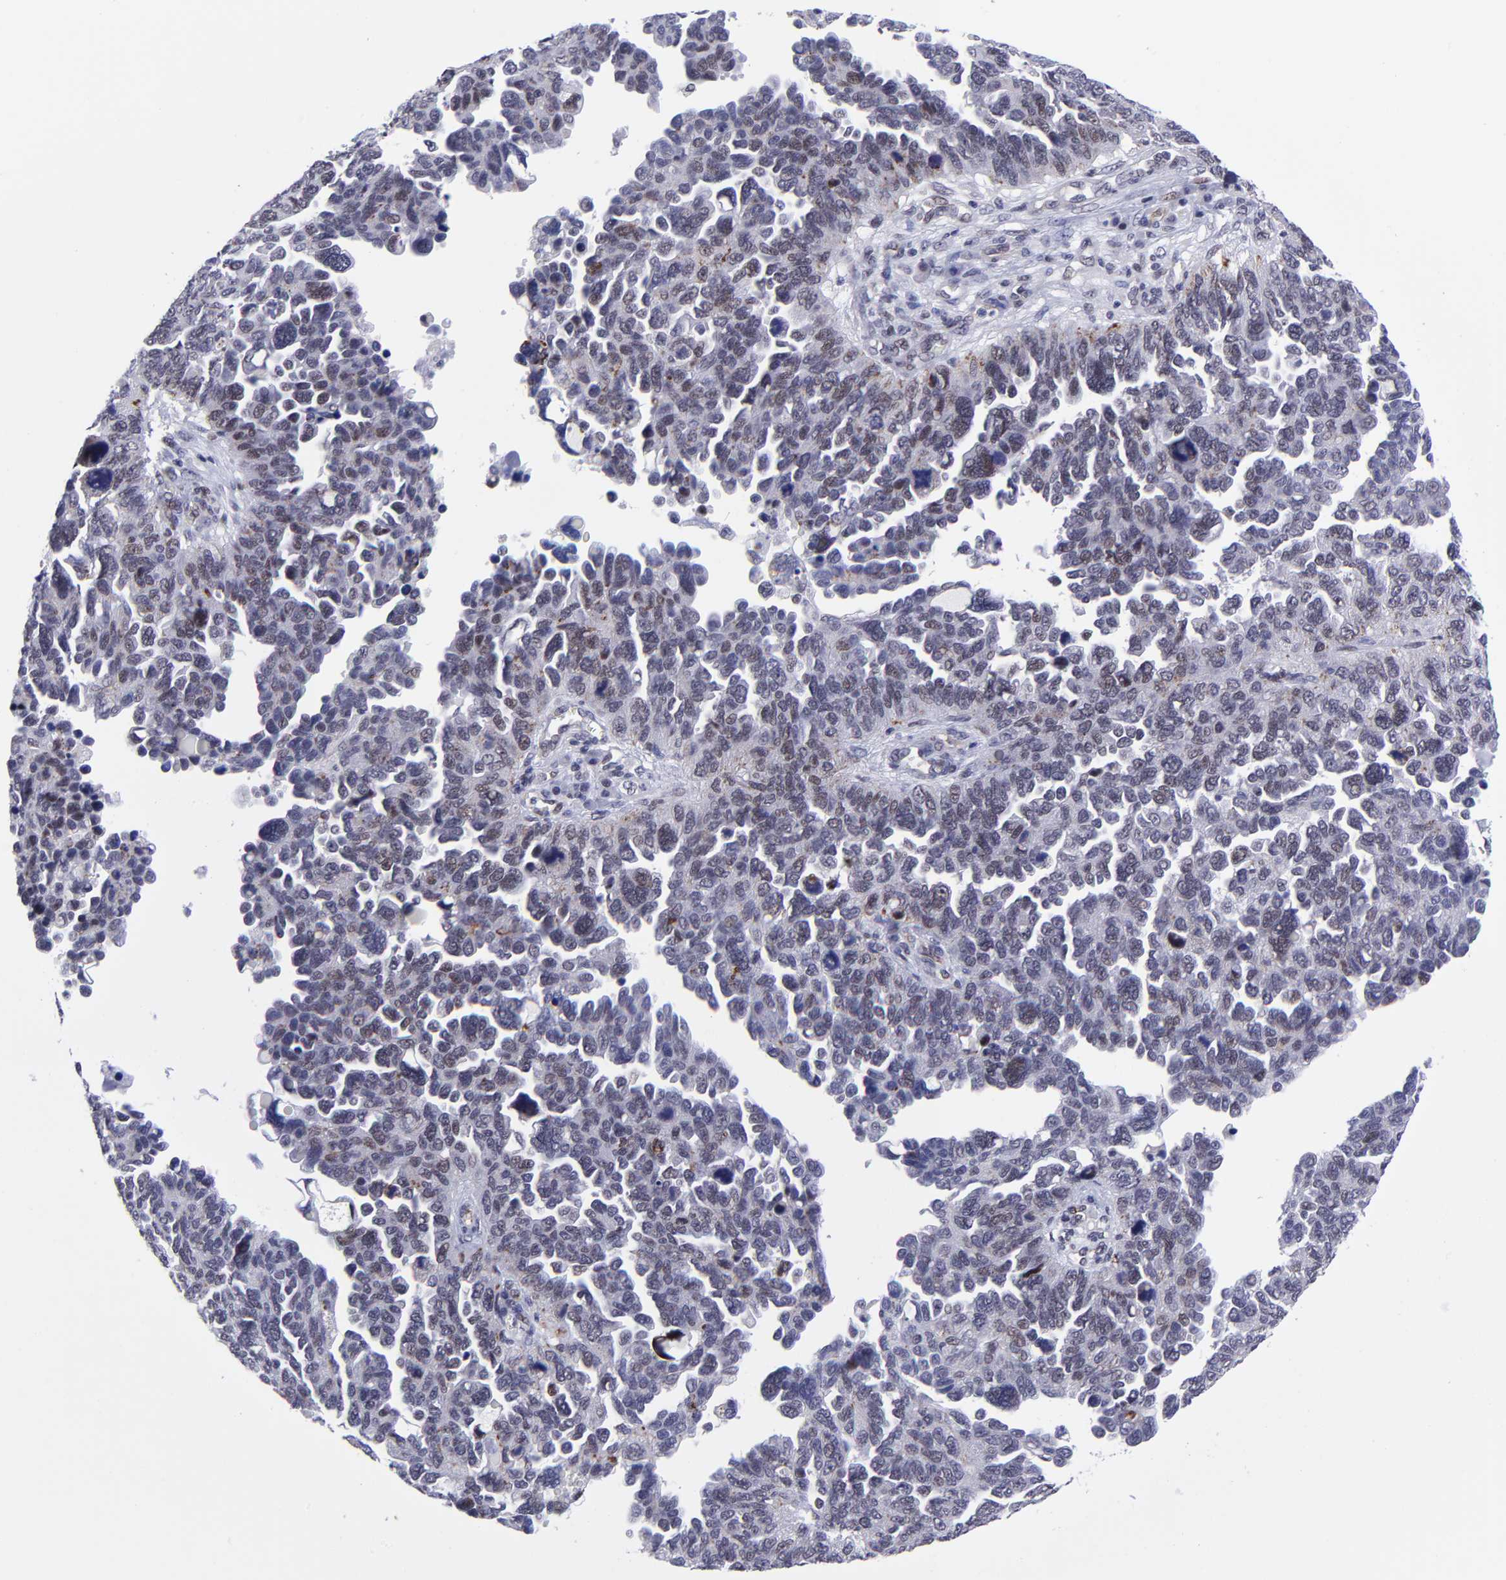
{"staining": {"intensity": "weak", "quantity": "<25%", "location": "nuclear"}, "tissue": "ovarian cancer", "cell_type": "Tumor cells", "image_type": "cancer", "snomed": [{"axis": "morphology", "description": "Cystadenocarcinoma, serous, NOS"}, {"axis": "topography", "description": "Ovary"}], "caption": "Immunohistochemical staining of serous cystadenocarcinoma (ovarian) shows no significant staining in tumor cells.", "gene": "SOX6", "patient": {"sex": "female", "age": 64}}